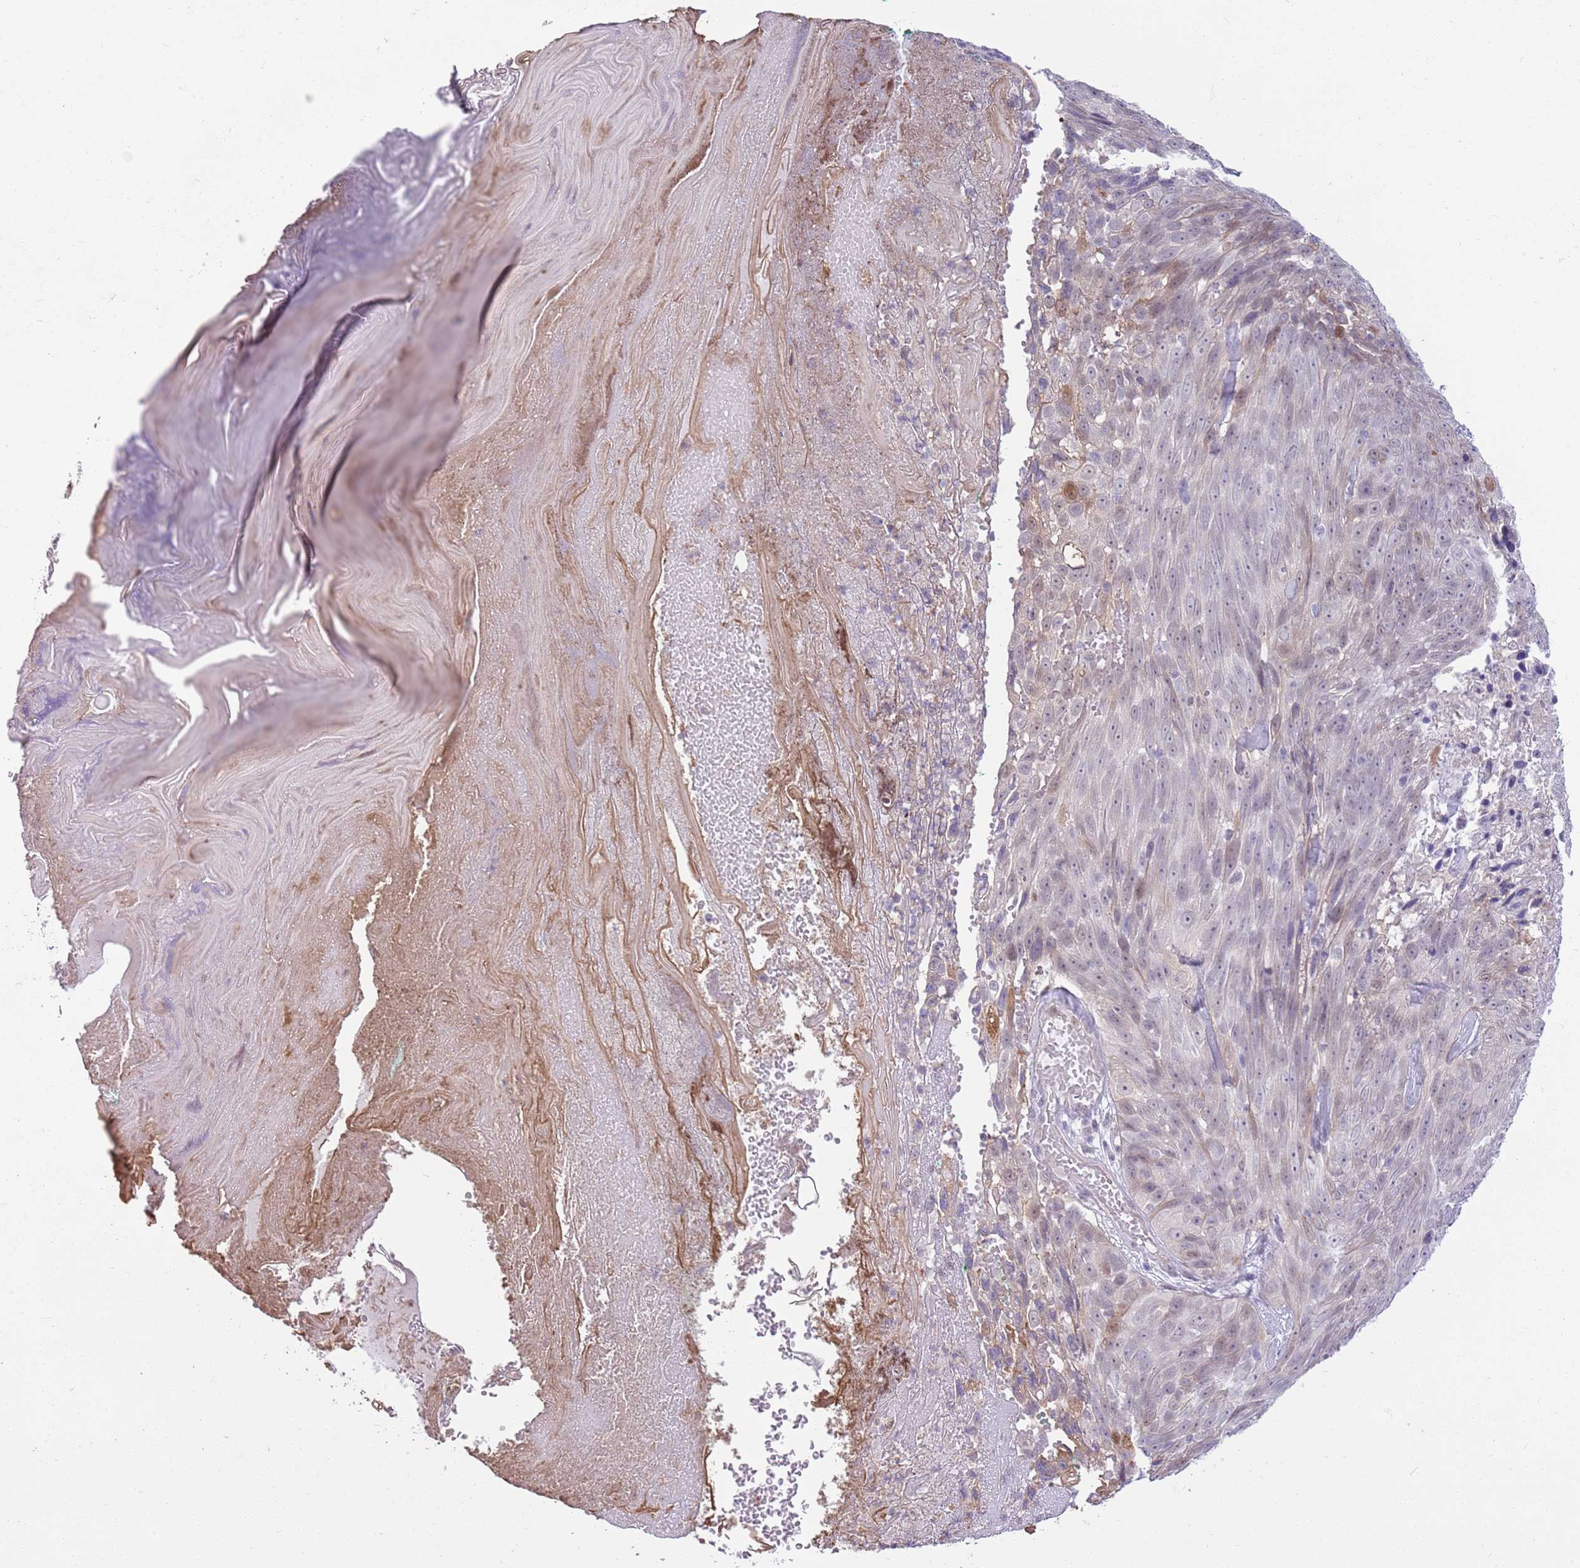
{"staining": {"intensity": "weak", "quantity": "<25%", "location": "cytoplasmic/membranous"}, "tissue": "skin cancer", "cell_type": "Tumor cells", "image_type": "cancer", "snomed": [{"axis": "morphology", "description": "Squamous cell carcinoma, NOS"}, {"axis": "topography", "description": "Skin"}], "caption": "This is a image of immunohistochemistry (IHC) staining of squamous cell carcinoma (skin), which shows no staining in tumor cells. (DAB (3,3'-diaminobenzidine) immunohistochemistry, high magnification).", "gene": "DHX32", "patient": {"sex": "female", "age": 87}}